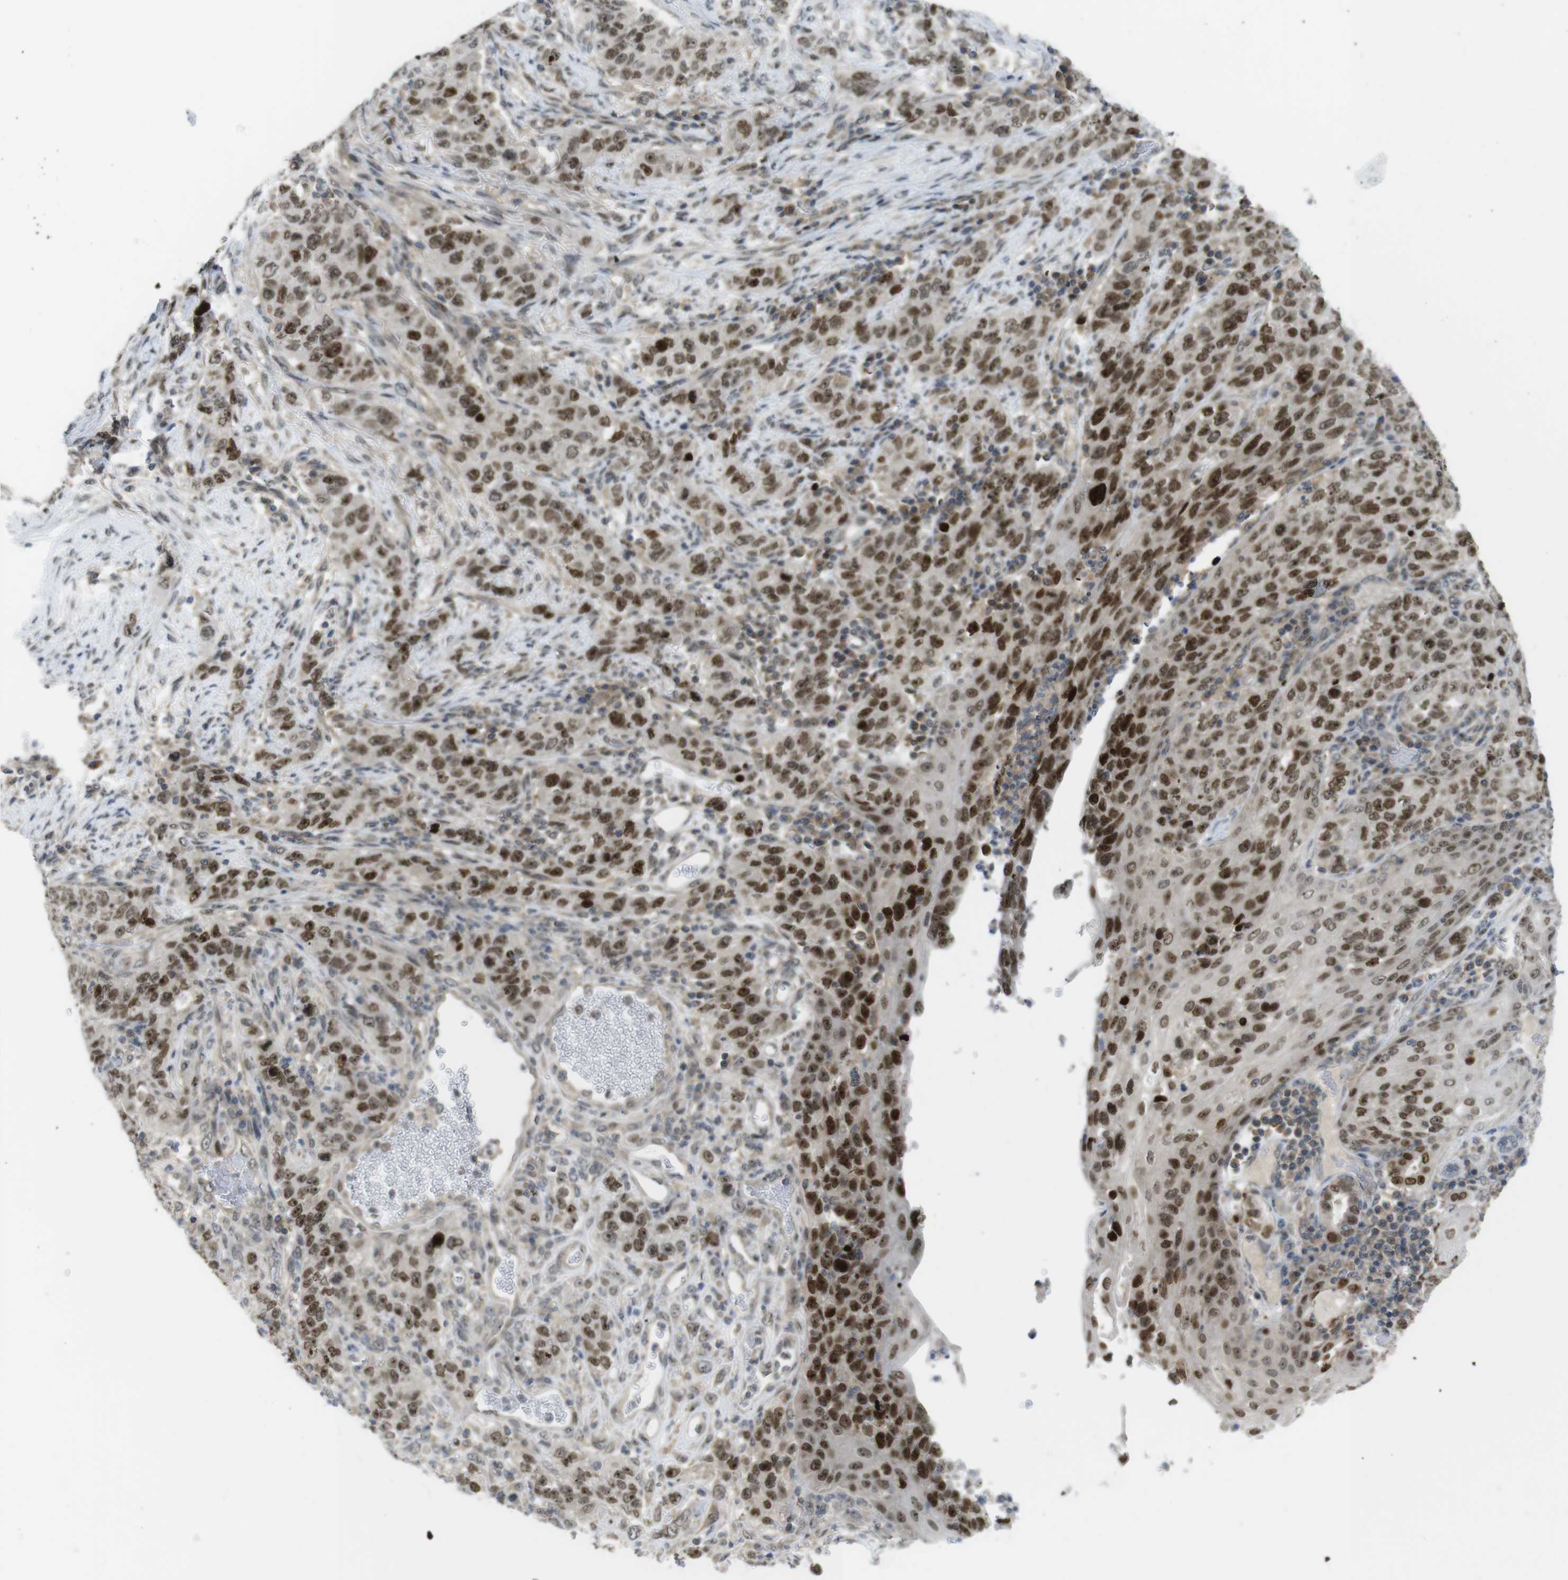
{"staining": {"intensity": "moderate", "quantity": ">75%", "location": "nuclear"}, "tissue": "stomach cancer", "cell_type": "Tumor cells", "image_type": "cancer", "snomed": [{"axis": "morphology", "description": "Adenocarcinoma, NOS"}, {"axis": "topography", "description": "Stomach"}], "caption": "This image exhibits IHC staining of human adenocarcinoma (stomach), with medium moderate nuclear positivity in approximately >75% of tumor cells.", "gene": "RCC1", "patient": {"sex": "male", "age": 48}}